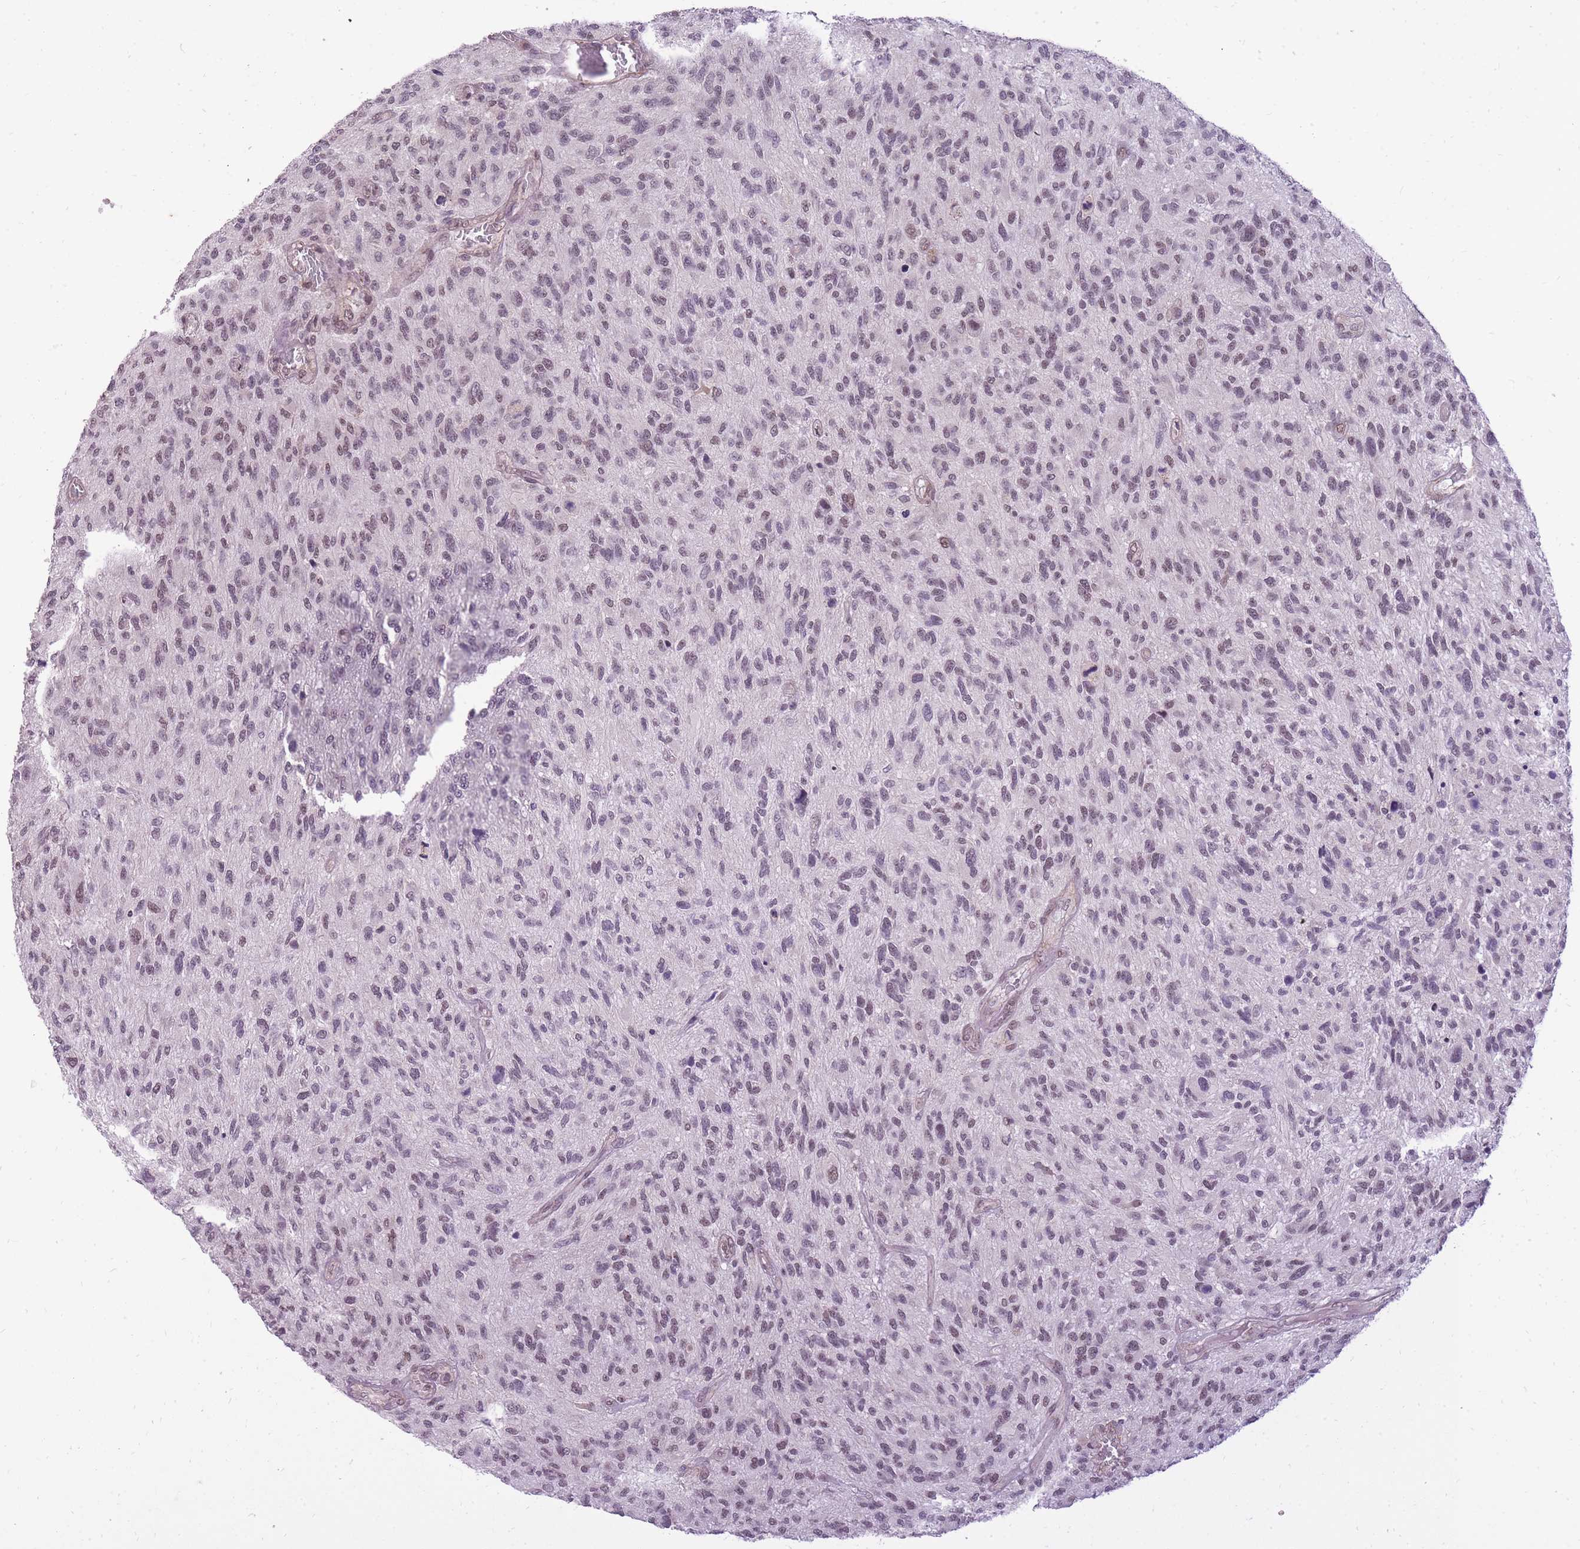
{"staining": {"intensity": "moderate", "quantity": ">75%", "location": "nuclear"}, "tissue": "glioma", "cell_type": "Tumor cells", "image_type": "cancer", "snomed": [{"axis": "morphology", "description": "Glioma, malignant, High grade"}, {"axis": "topography", "description": "Brain"}], "caption": "Moderate nuclear positivity for a protein is identified in about >75% of tumor cells of malignant high-grade glioma using IHC.", "gene": "TIGD1", "patient": {"sex": "male", "age": 47}}